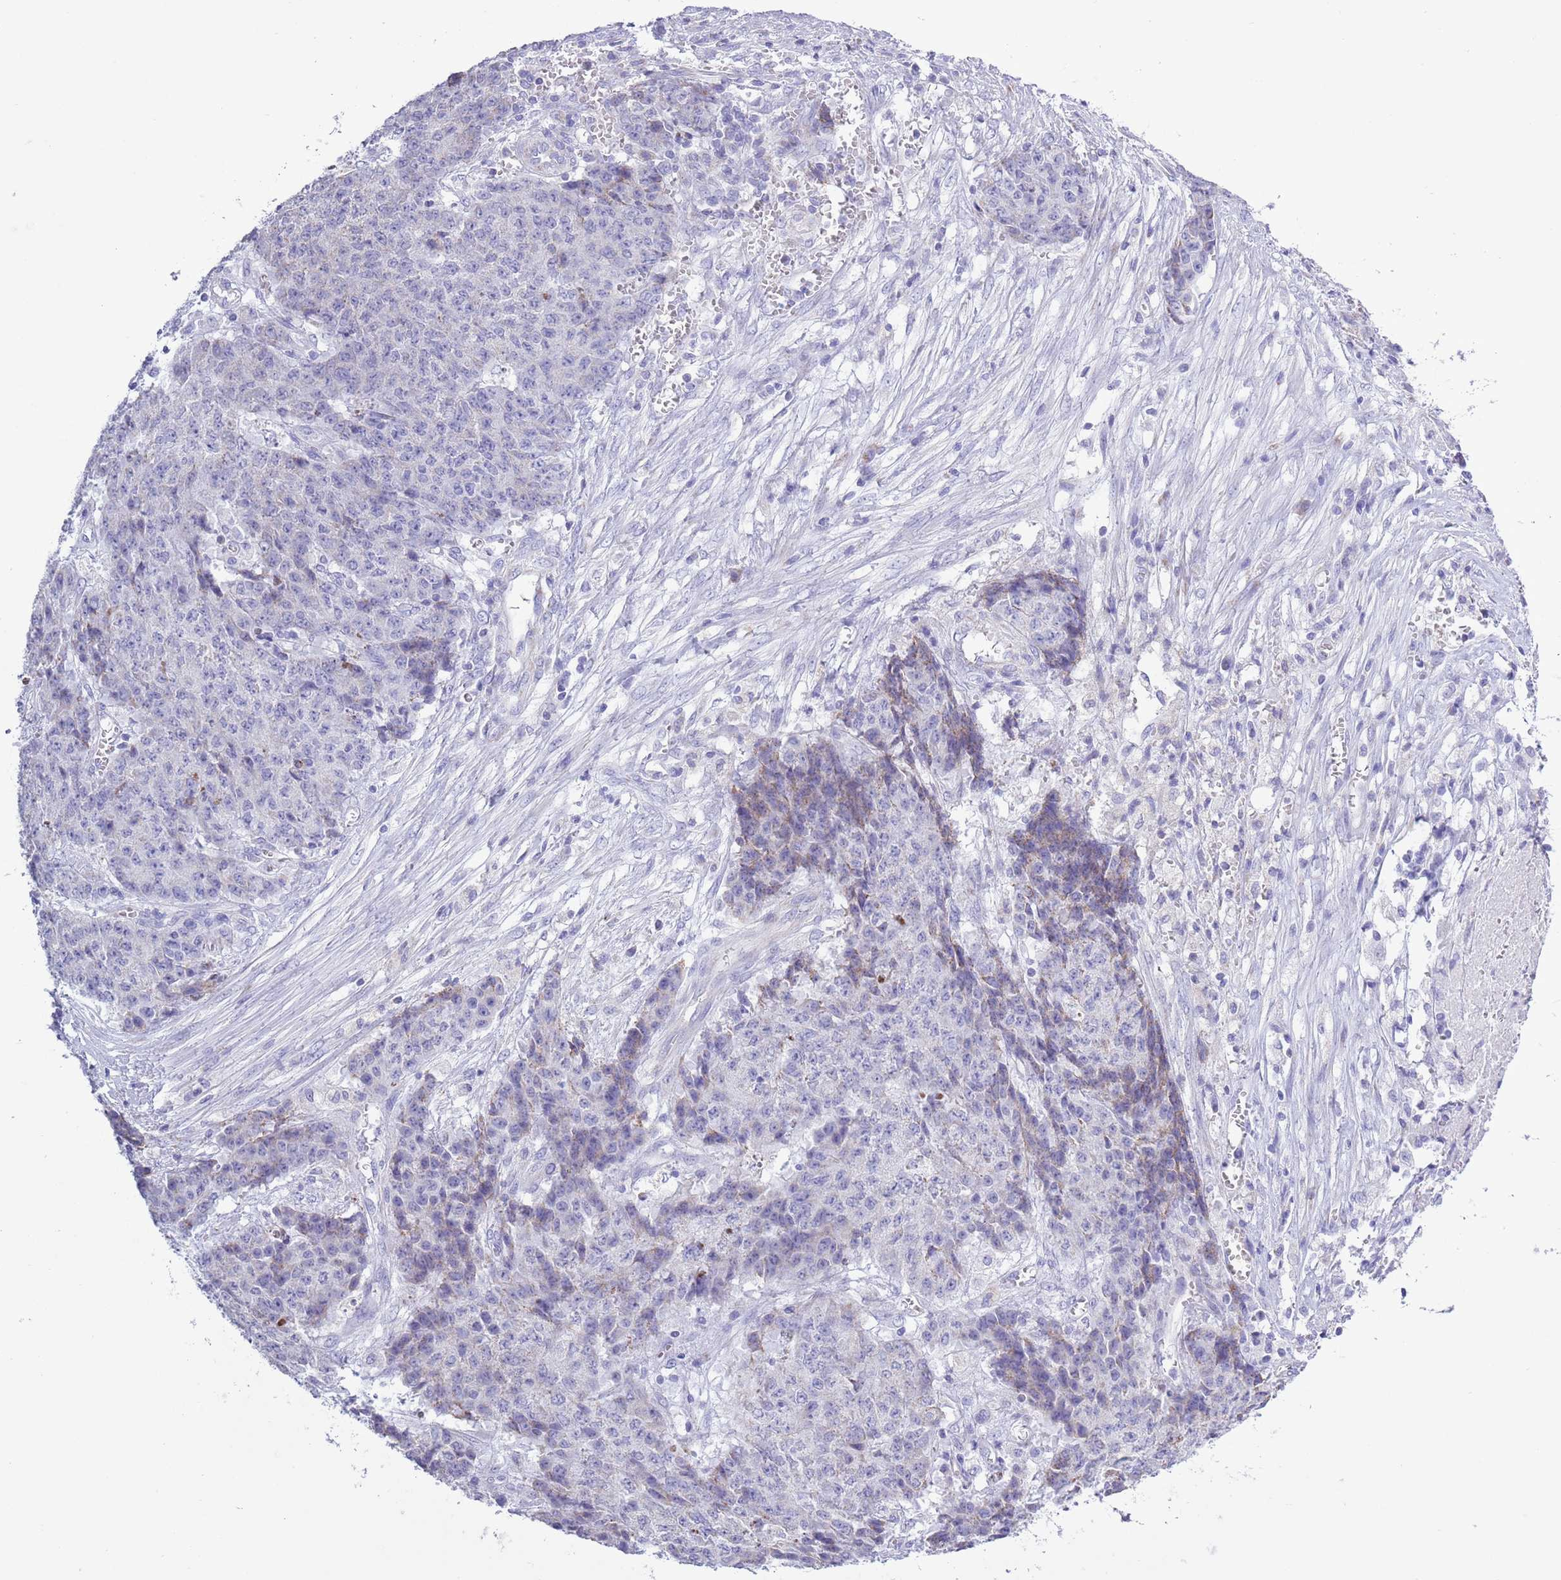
{"staining": {"intensity": "weak", "quantity": "<25%", "location": "cytoplasmic/membranous"}, "tissue": "ovarian cancer", "cell_type": "Tumor cells", "image_type": "cancer", "snomed": [{"axis": "morphology", "description": "Carcinoma, endometroid"}, {"axis": "topography", "description": "Ovary"}], "caption": "Endometroid carcinoma (ovarian) was stained to show a protein in brown. There is no significant staining in tumor cells. Brightfield microscopy of IHC stained with DAB (brown) and hematoxylin (blue), captured at high magnification.", "gene": "MOCOS", "patient": {"sex": "female", "age": 42}}